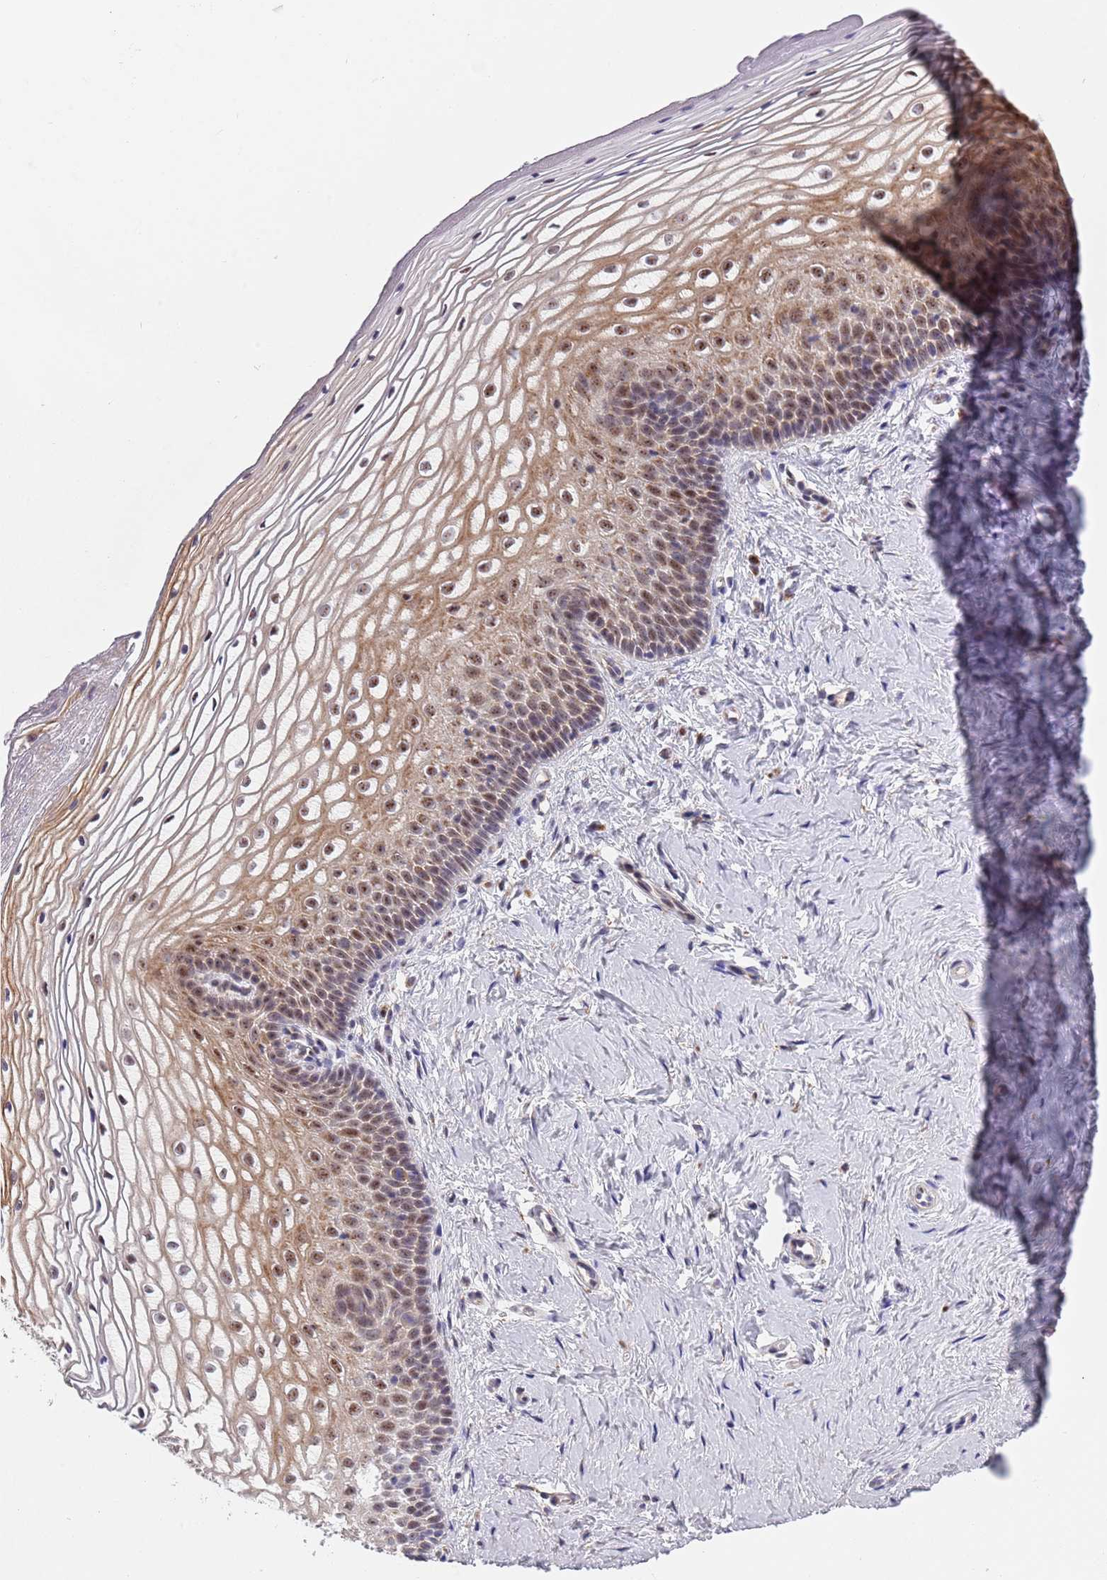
{"staining": {"intensity": "moderate", "quantity": "25%-75%", "location": "cytoplasmic/membranous,nuclear"}, "tissue": "vagina", "cell_type": "Squamous epithelial cells", "image_type": "normal", "snomed": [{"axis": "morphology", "description": "Normal tissue, NOS"}, {"axis": "topography", "description": "Vagina"}], "caption": "Immunohistochemical staining of unremarkable vagina demonstrates medium levels of moderate cytoplasmic/membranous,nuclear expression in about 25%-75% of squamous epithelial cells.", "gene": "PLCL2", "patient": {"sex": "female", "age": 65}}